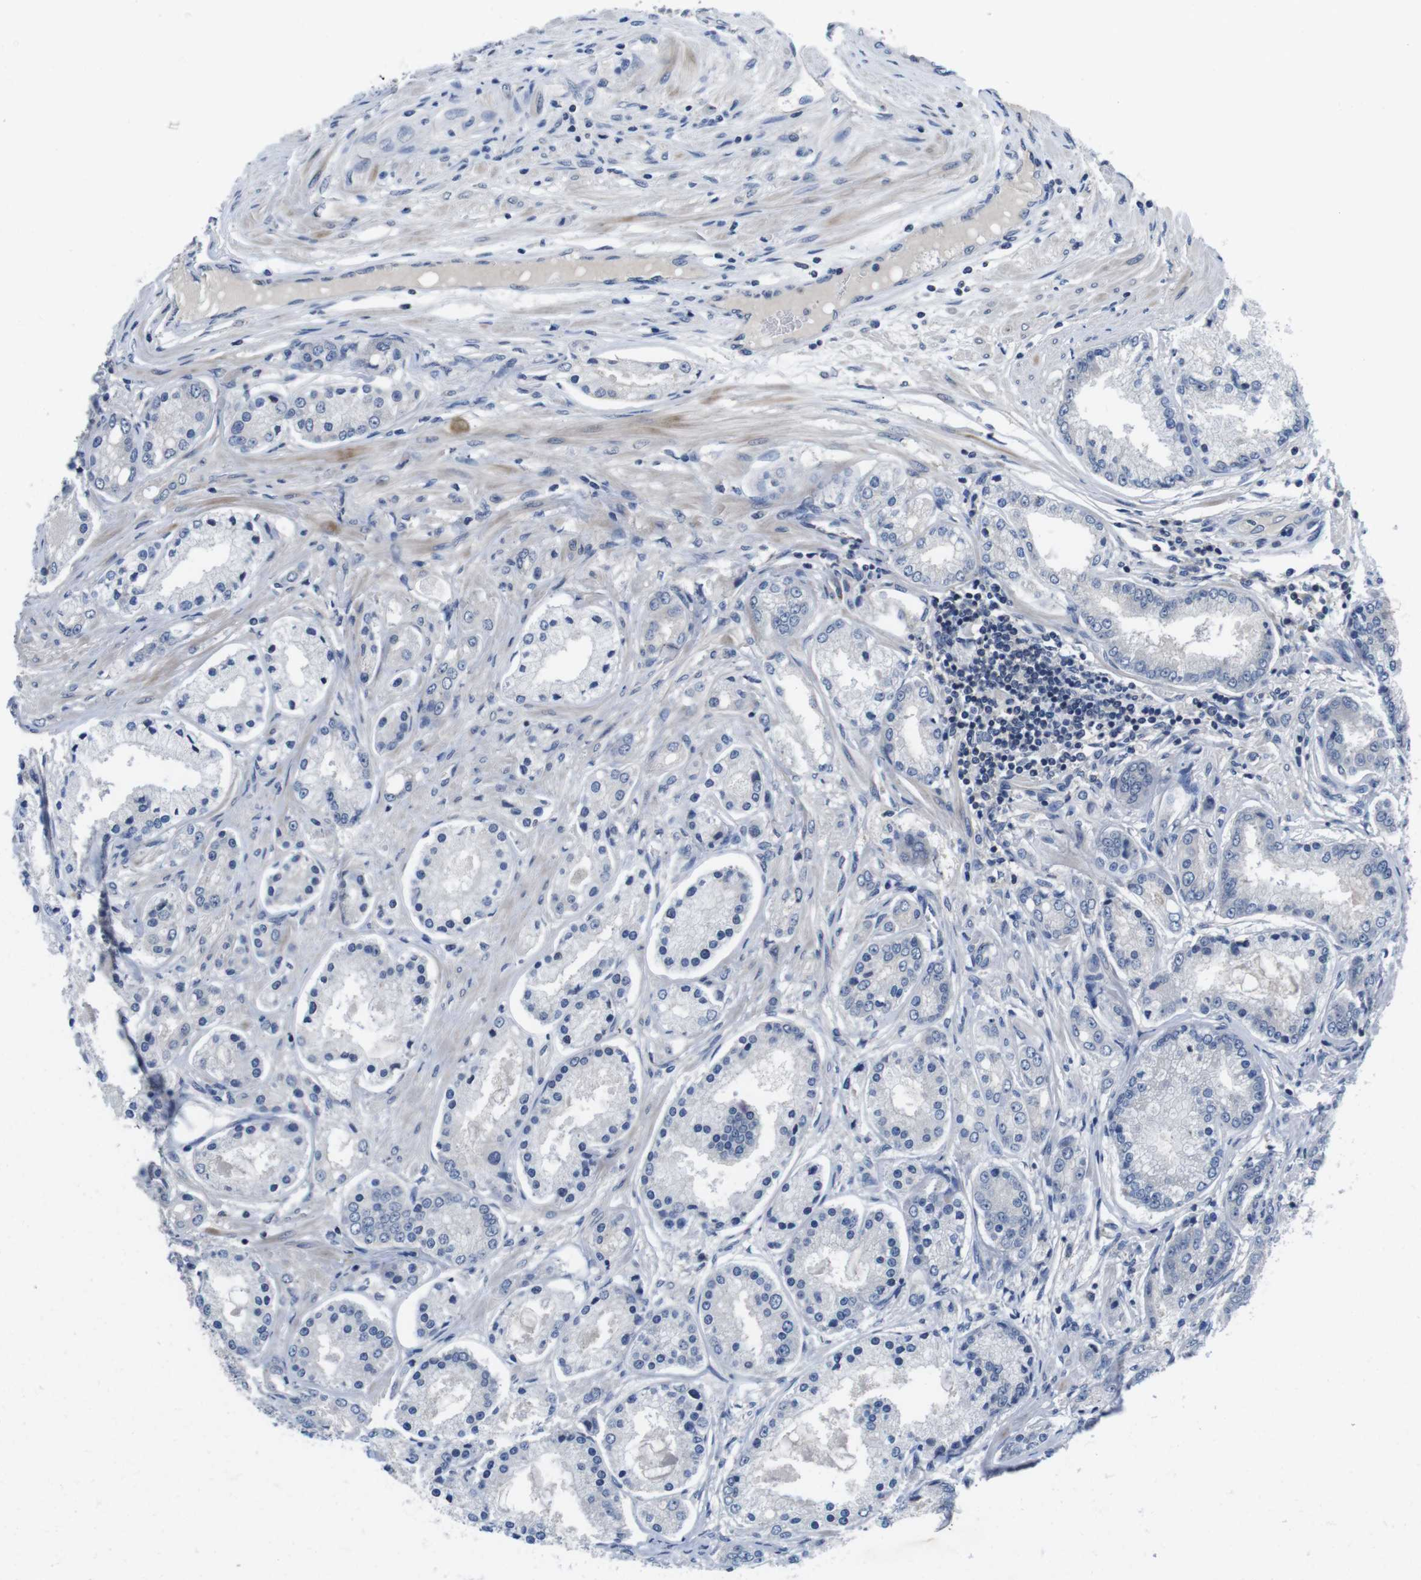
{"staining": {"intensity": "negative", "quantity": "none", "location": "none"}, "tissue": "prostate cancer", "cell_type": "Tumor cells", "image_type": "cancer", "snomed": [{"axis": "morphology", "description": "Adenocarcinoma, High grade"}, {"axis": "topography", "description": "Prostate"}], "caption": "Immunohistochemical staining of human prostate cancer (high-grade adenocarcinoma) exhibits no significant staining in tumor cells.", "gene": "FADD", "patient": {"sex": "male", "age": 59}}